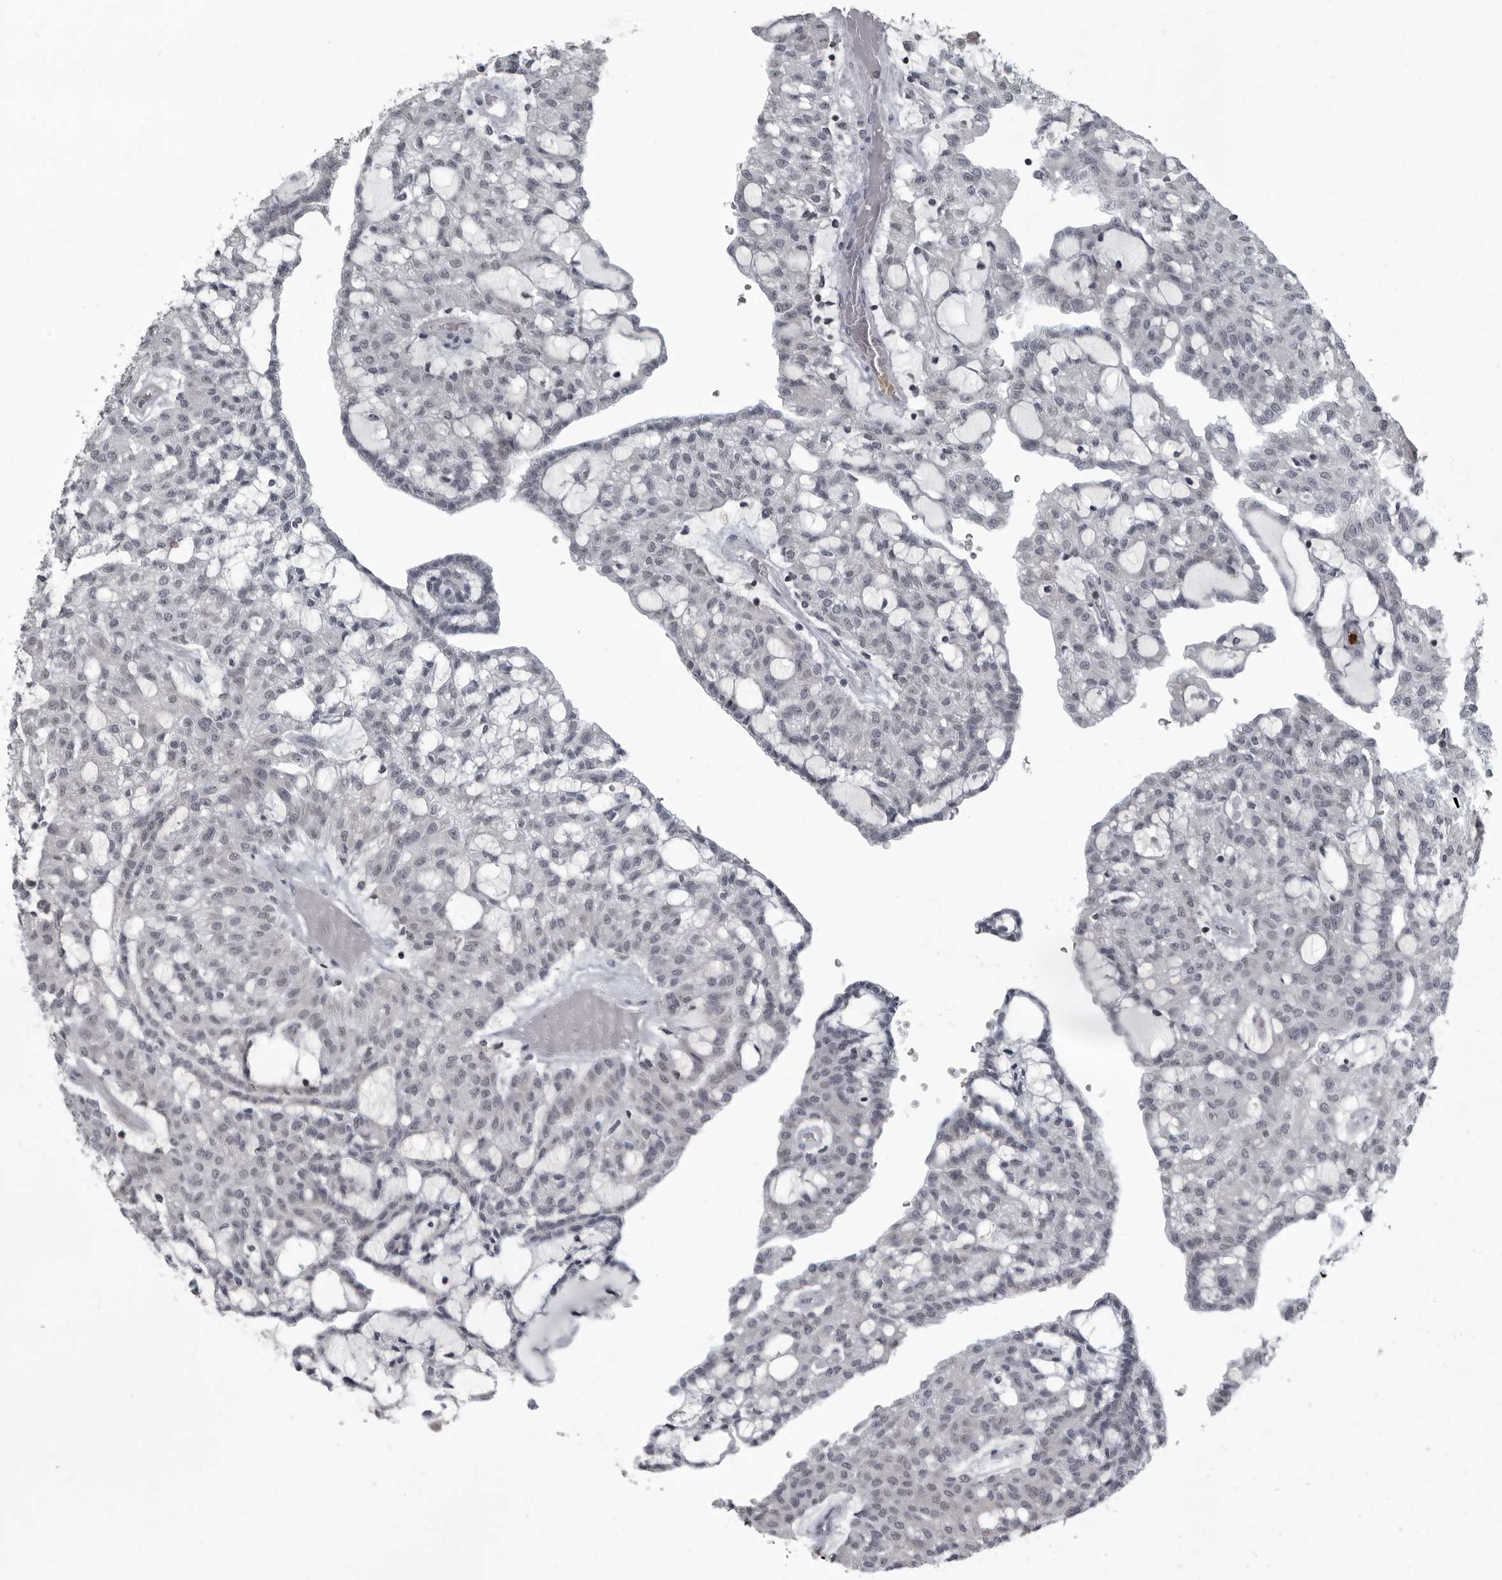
{"staining": {"intensity": "negative", "quantity": "none", "location": "none"}, "tissue": "renal cancer", "cell_type": "Tumor cells", "image_type": "cancer", "snomed": [{"axis": "morphology", "description": "Adenocarcinoma, NOS"}, {"axis": "topography", "description": "Kidney"}], "caption": "IHC micrograph of neoplastic tissue: adenocarcinoma (renal) stained with DAB demonstrates no significant protein positivity in tumor cells.", "gene": "RTCA", "patient": {"sex": "male", "age": 63}}